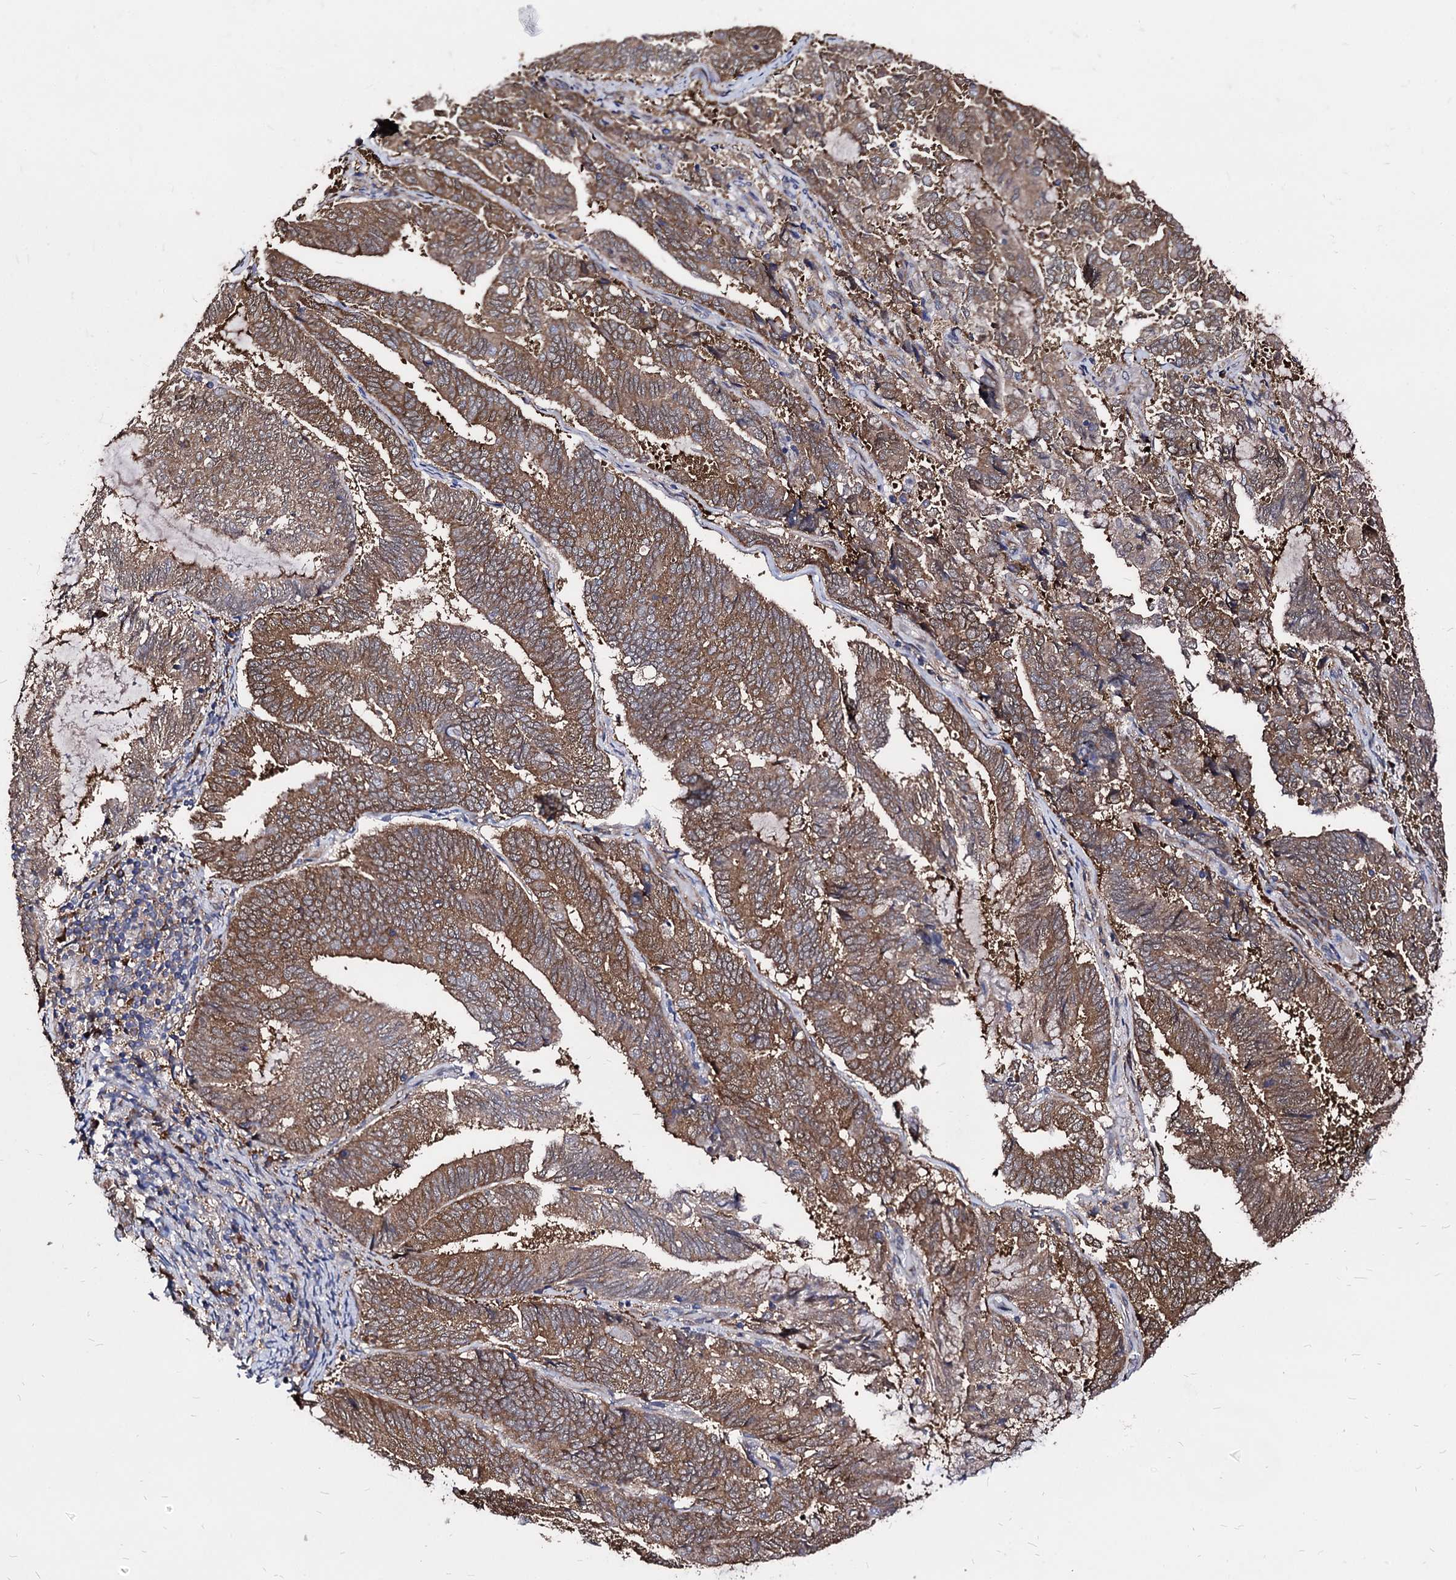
{"staining": {"intensity": "moderate", "quantity": ">75%", "location": "cytoplasmic/membranous"}, "tissue": "endometrial cancer", "cell_type": "Tumor cells", "image_type": "cancer", "snomed": [{"axis": "morphology", "description": "Adenocarcinoma, NOS"}, {"axis": "topography", "description": "Endometrium"}], "caption": "Protein analysis of endometrial adenocarcinoma tissue reveals moderate cytoplasmic/membranous staining in approximately >75% of tumor cells.", "gene": "NME1", "patient": {"sex": "female", "age": 80}}